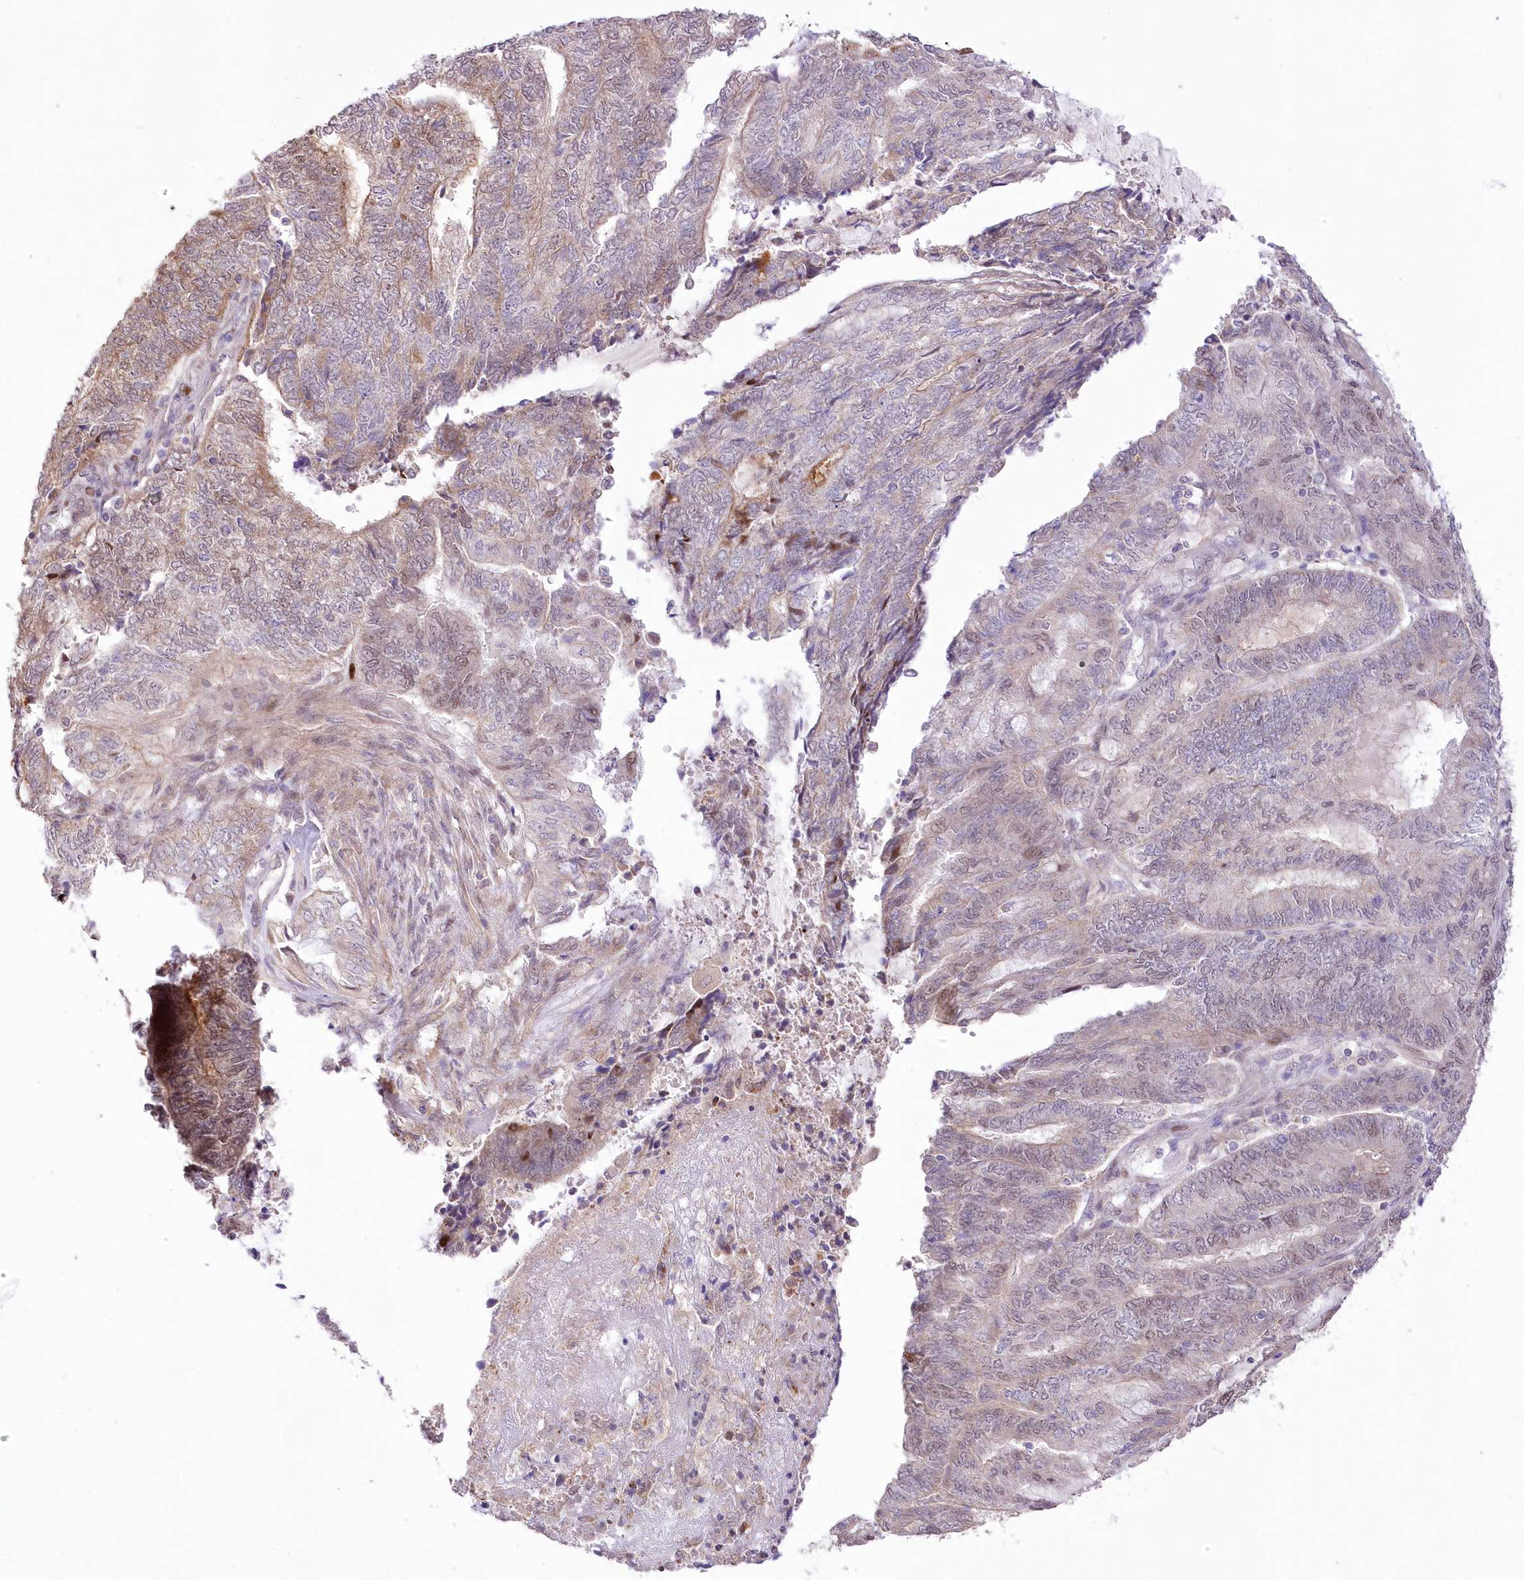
{"staining": {"intensity": "moderate", "quantity": "<25%", "location": "cytoplasmic/membranous"}, "tissue": "endometrial cancer", "cell_type": "Tumor cells", "image_type": "cancer", "snomed": [{"axis": "morphology", "description": "Adenocarcinoma, NOS"}, {"axis": "topography", "description": "Uterus"}, {"axis": "topography", "description": "Endometrium"}], "caption": "Protein staining demonstrates moderate cytoplasmic/membranous positivity in approximately <25% of tumor cells in adenocarcinoma (endometrial).", "gene": "FAM241B", "patient": {"sex": "female", "age": 70}}